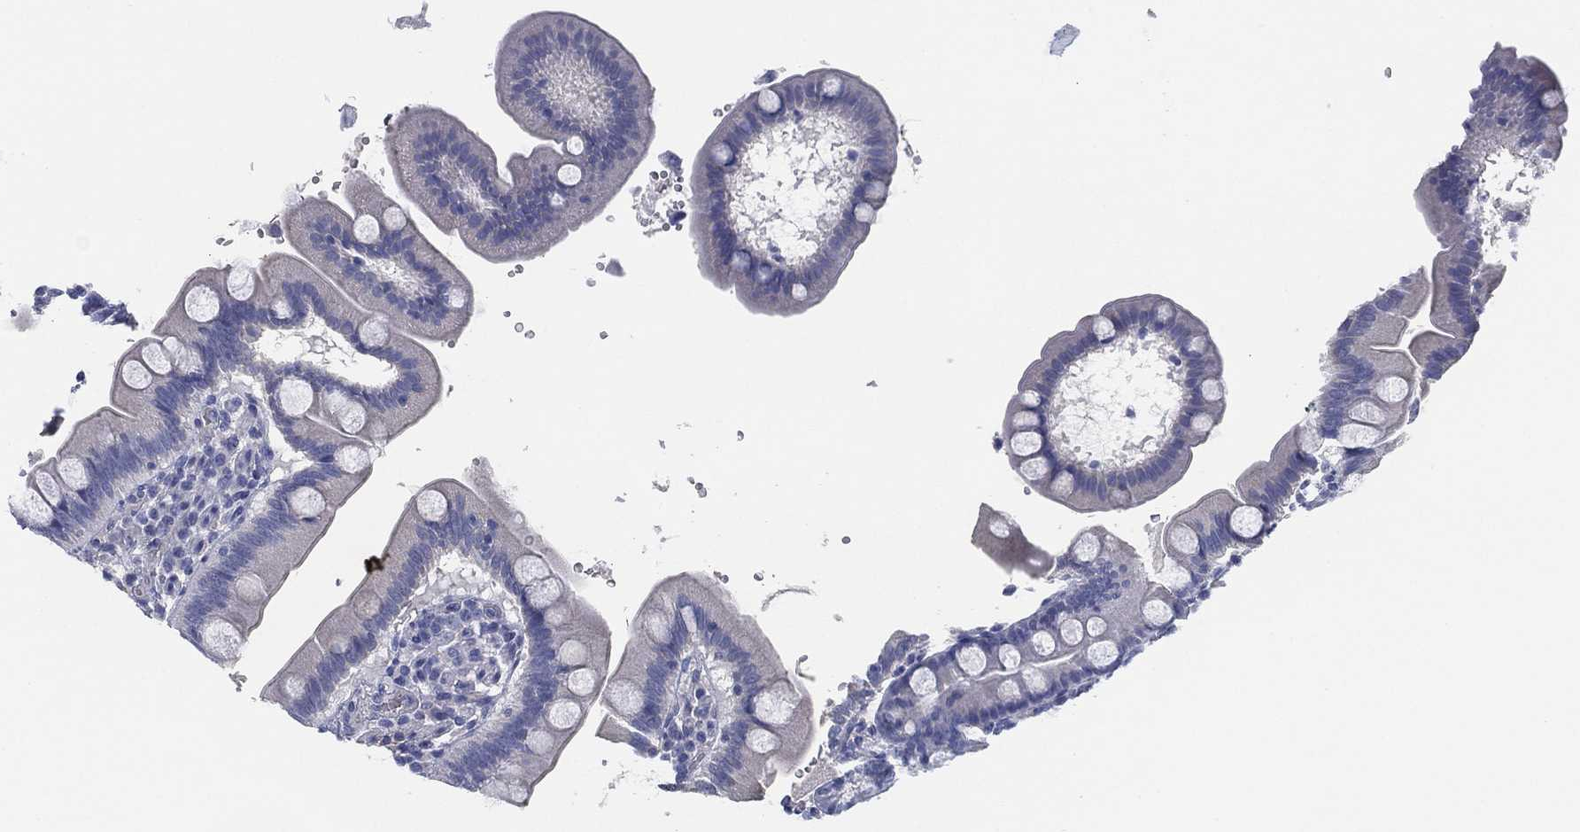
{"staining": {"intensity": "negative", "quantity": "none", "location": "none"}, "tissue": "duodenum", "cell_type": "Glandular cells", "image_type": "normal", "snomed": [{"axis": "morphology", "description": "Normal tissue, NOS"}, {"axis": "topography", "description": "Duodenum"}], "caption": "IHC micrograph of unremarkable human duodenum stained for a protein (brown), which exhibits no staining in glandular cells.", "gene": "CCDC70", "patient": {"sex": "male", "age": 59}}